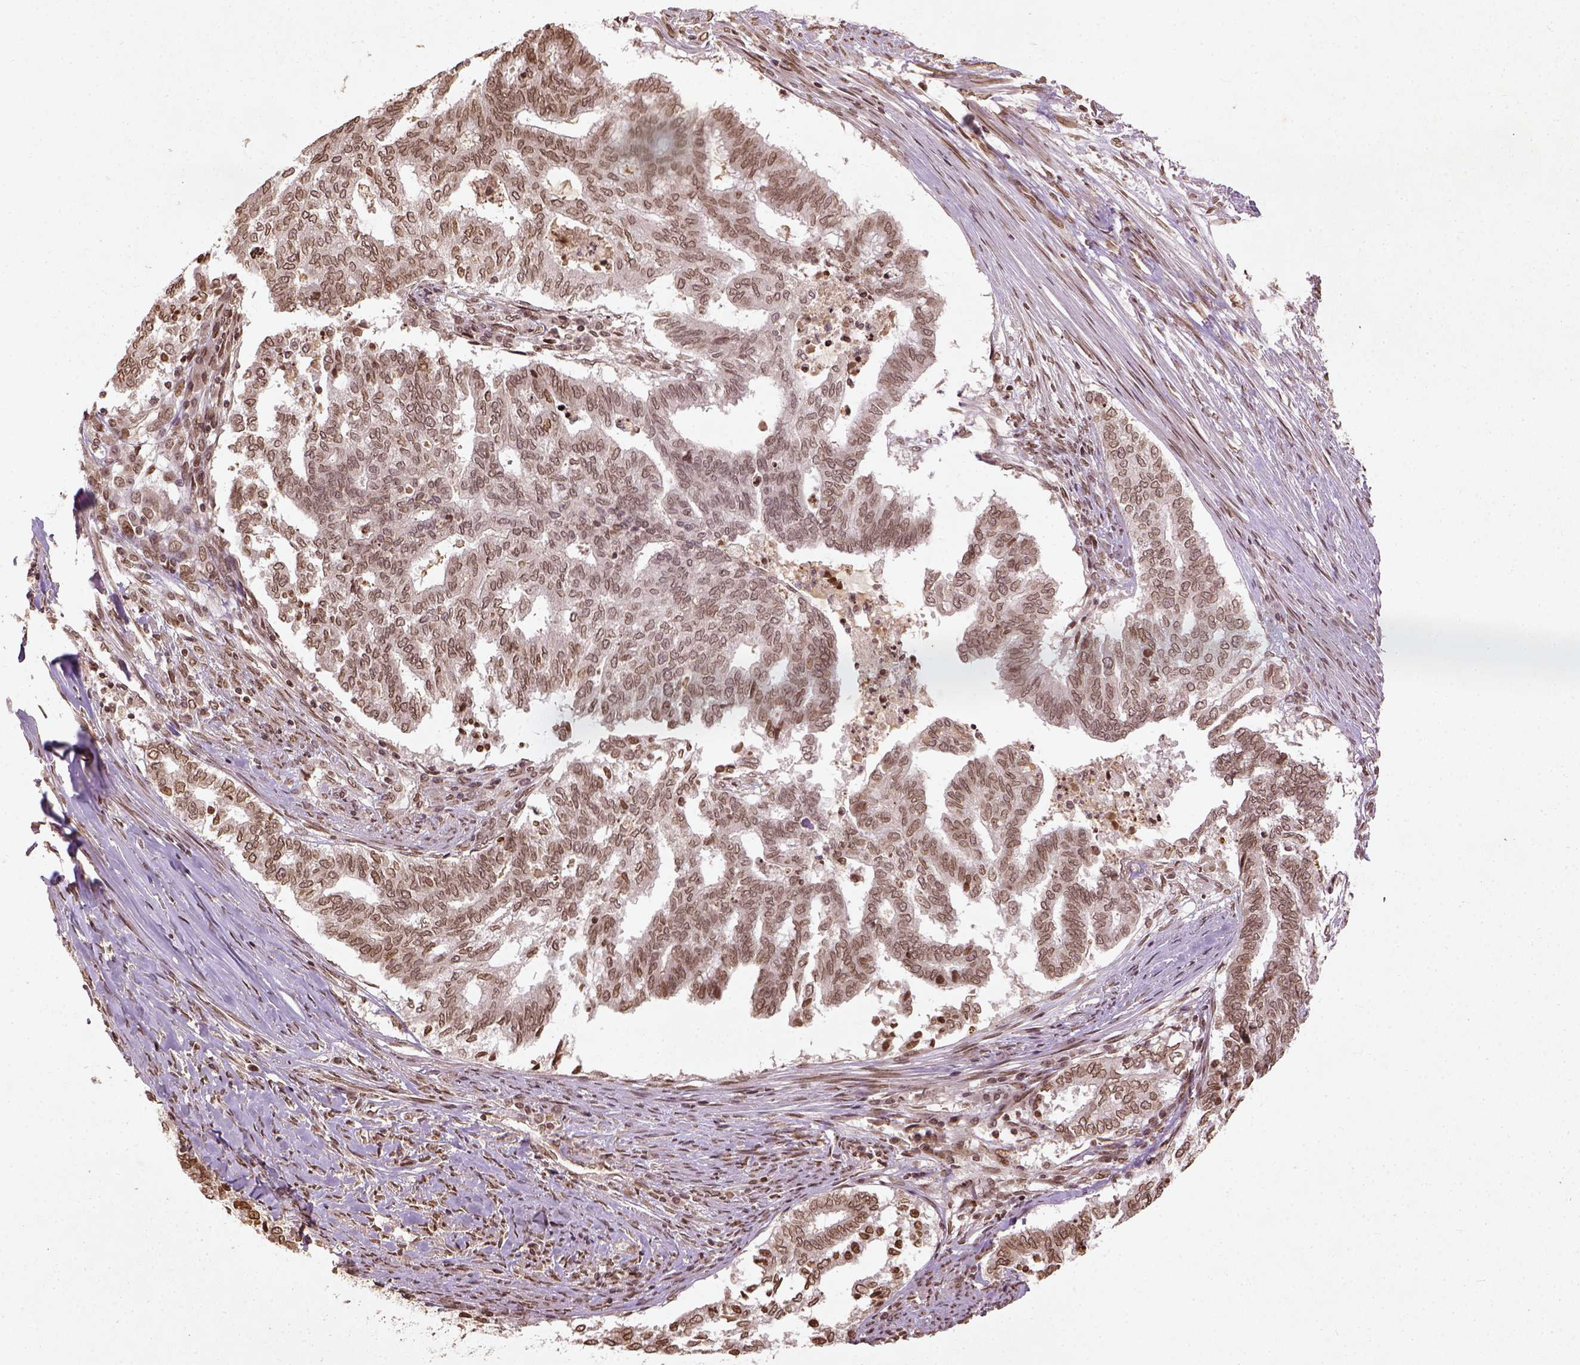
{"staining": {"intensity": "moderate", "quantity": ">75%", "location": "nuclear"}, "tissue": "endometrial cancer", "cell_type": "Tumor cells", "image_type": "cancer", "snomed": [{"axis": "morphology", "description": "Adenocarcinoma, NOS"}, {"axis": "topography", "description": "Endometrium"}], "caption": "A medium amount of moderate nuclear staining is present in about >75% of tumor cells in endometrial cancer tissue.", "gene": "BANF1", "patient": {"sex": "female", "age": 79}}